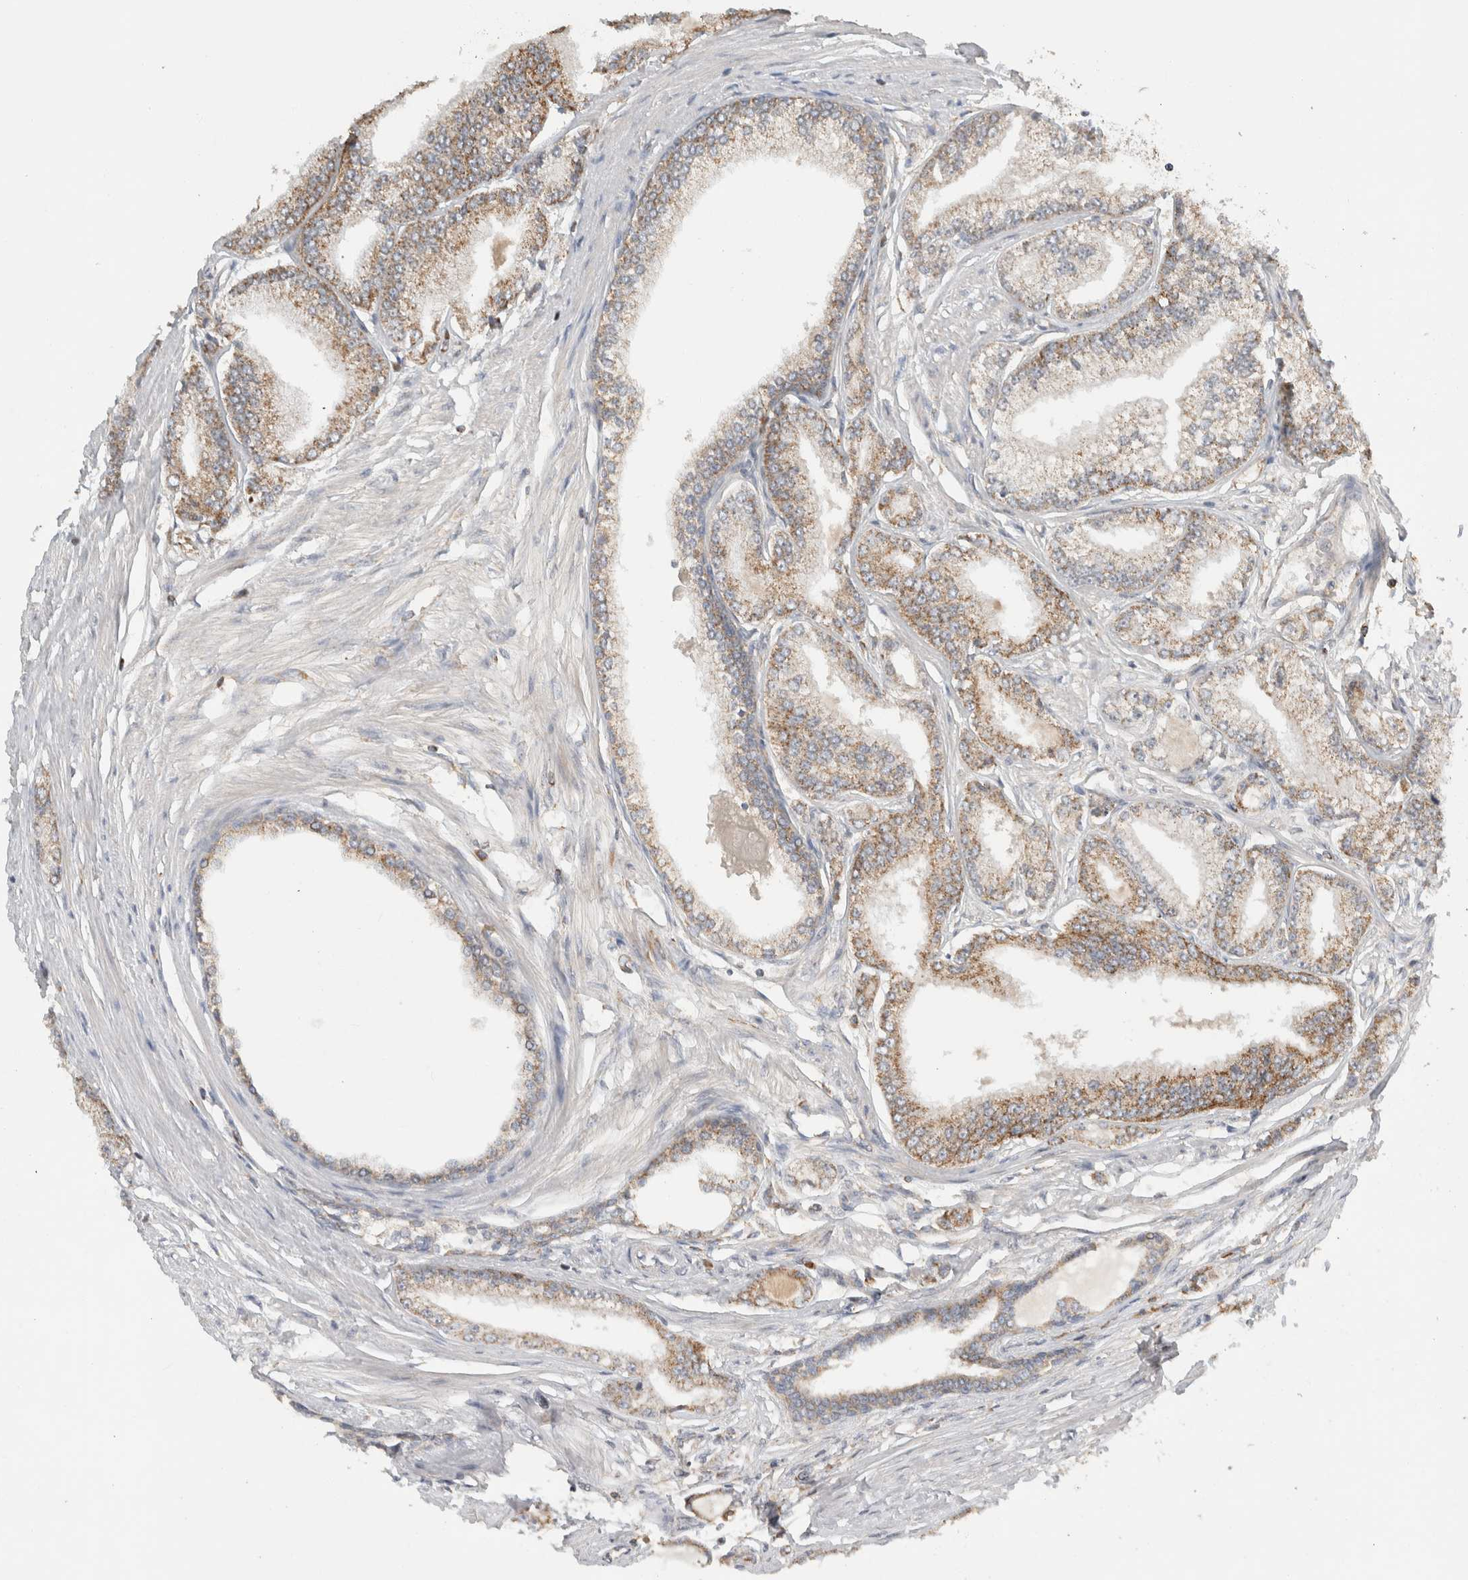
{"staining": {"intensity": "moderate", "quantity": "25%-75%", "location": "cytoplasmic/membranous"}, "tissue": "prostate cancer", "cell_type": "Tumor cells", "image_type": "cancer", "snomed": [{"axis": "morphology", "description": "Adenocarcinoma, Low grade"}, {"axis": "topography", "description": "Prostate"}], "caption": "Moderate cytoplasmic/membranous positivity is present in about 25%-75% of tumor cells in prostate adenocarcinoma (low-grade).", "gene": "AMPD1", "patient": {"sex": "male", "age": 52}}